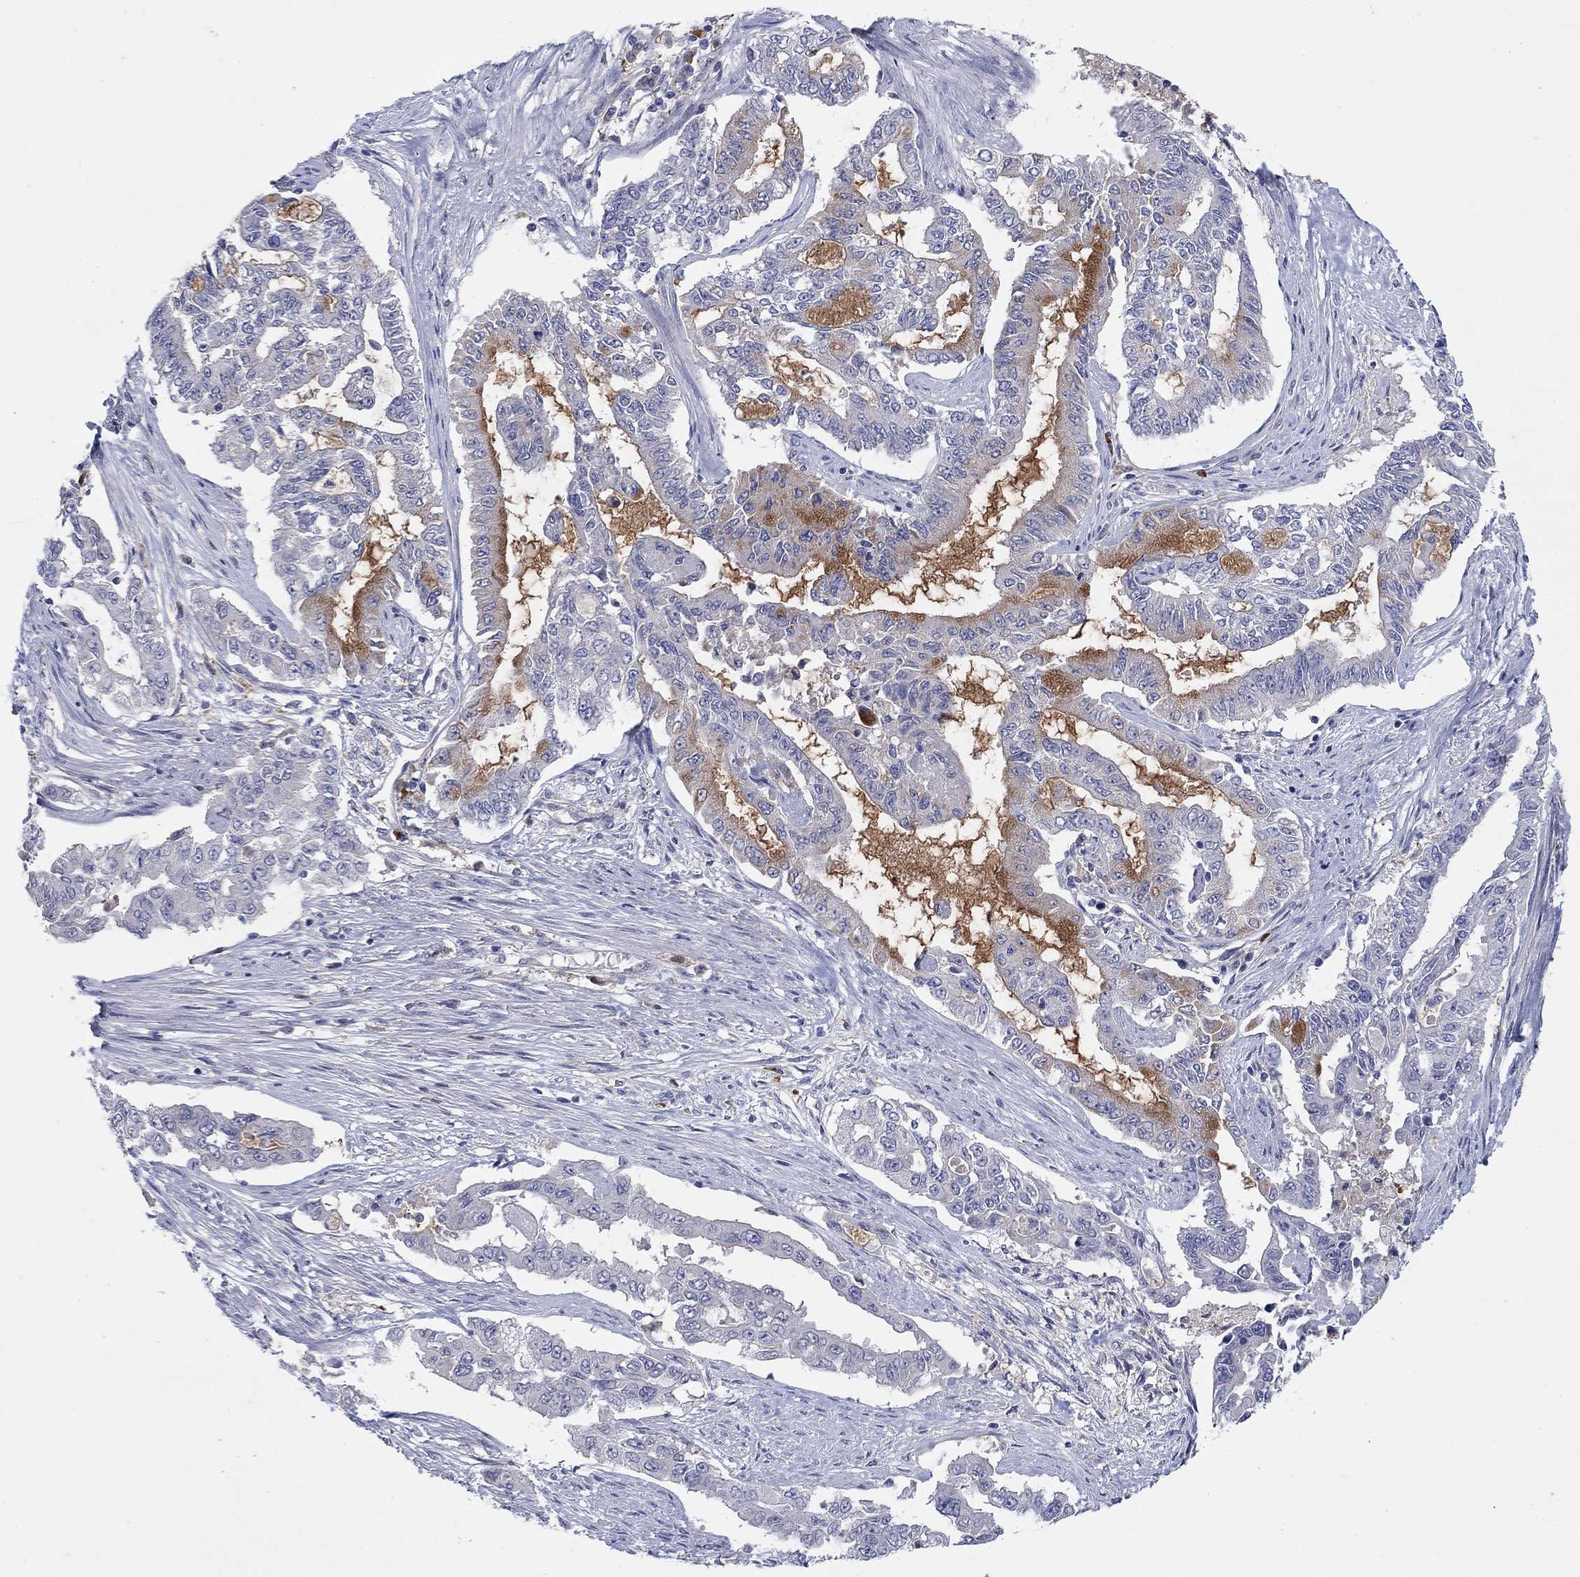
{"staining": {"intensity": "moderate", "quantity": "25%-75%", "location": "cytoplasmic/membranous"}, "tissue": "endometrial cancer", "cell_type": "Tumor cells", "image_type": "cancer", "snomed": [{"axis": "morphology", "description": "Adenocarcinoma, NOS"}, {"axis": "topography", "description": "Uterus"}], "caption": "Immunohistochemistry (IHC) photomicrograph of neoplastic tissue: human endometrial cancer stained using immunohistochemistry (IHC) exhibits medium levels of moderate protein expression localized specifically in the cytoplasmic/membranous of tumor cells, appearing as a cytoplasmic/membranous brown color.", "gene": "PLCL2", "patient": {"sex": "female", "age": 59}}